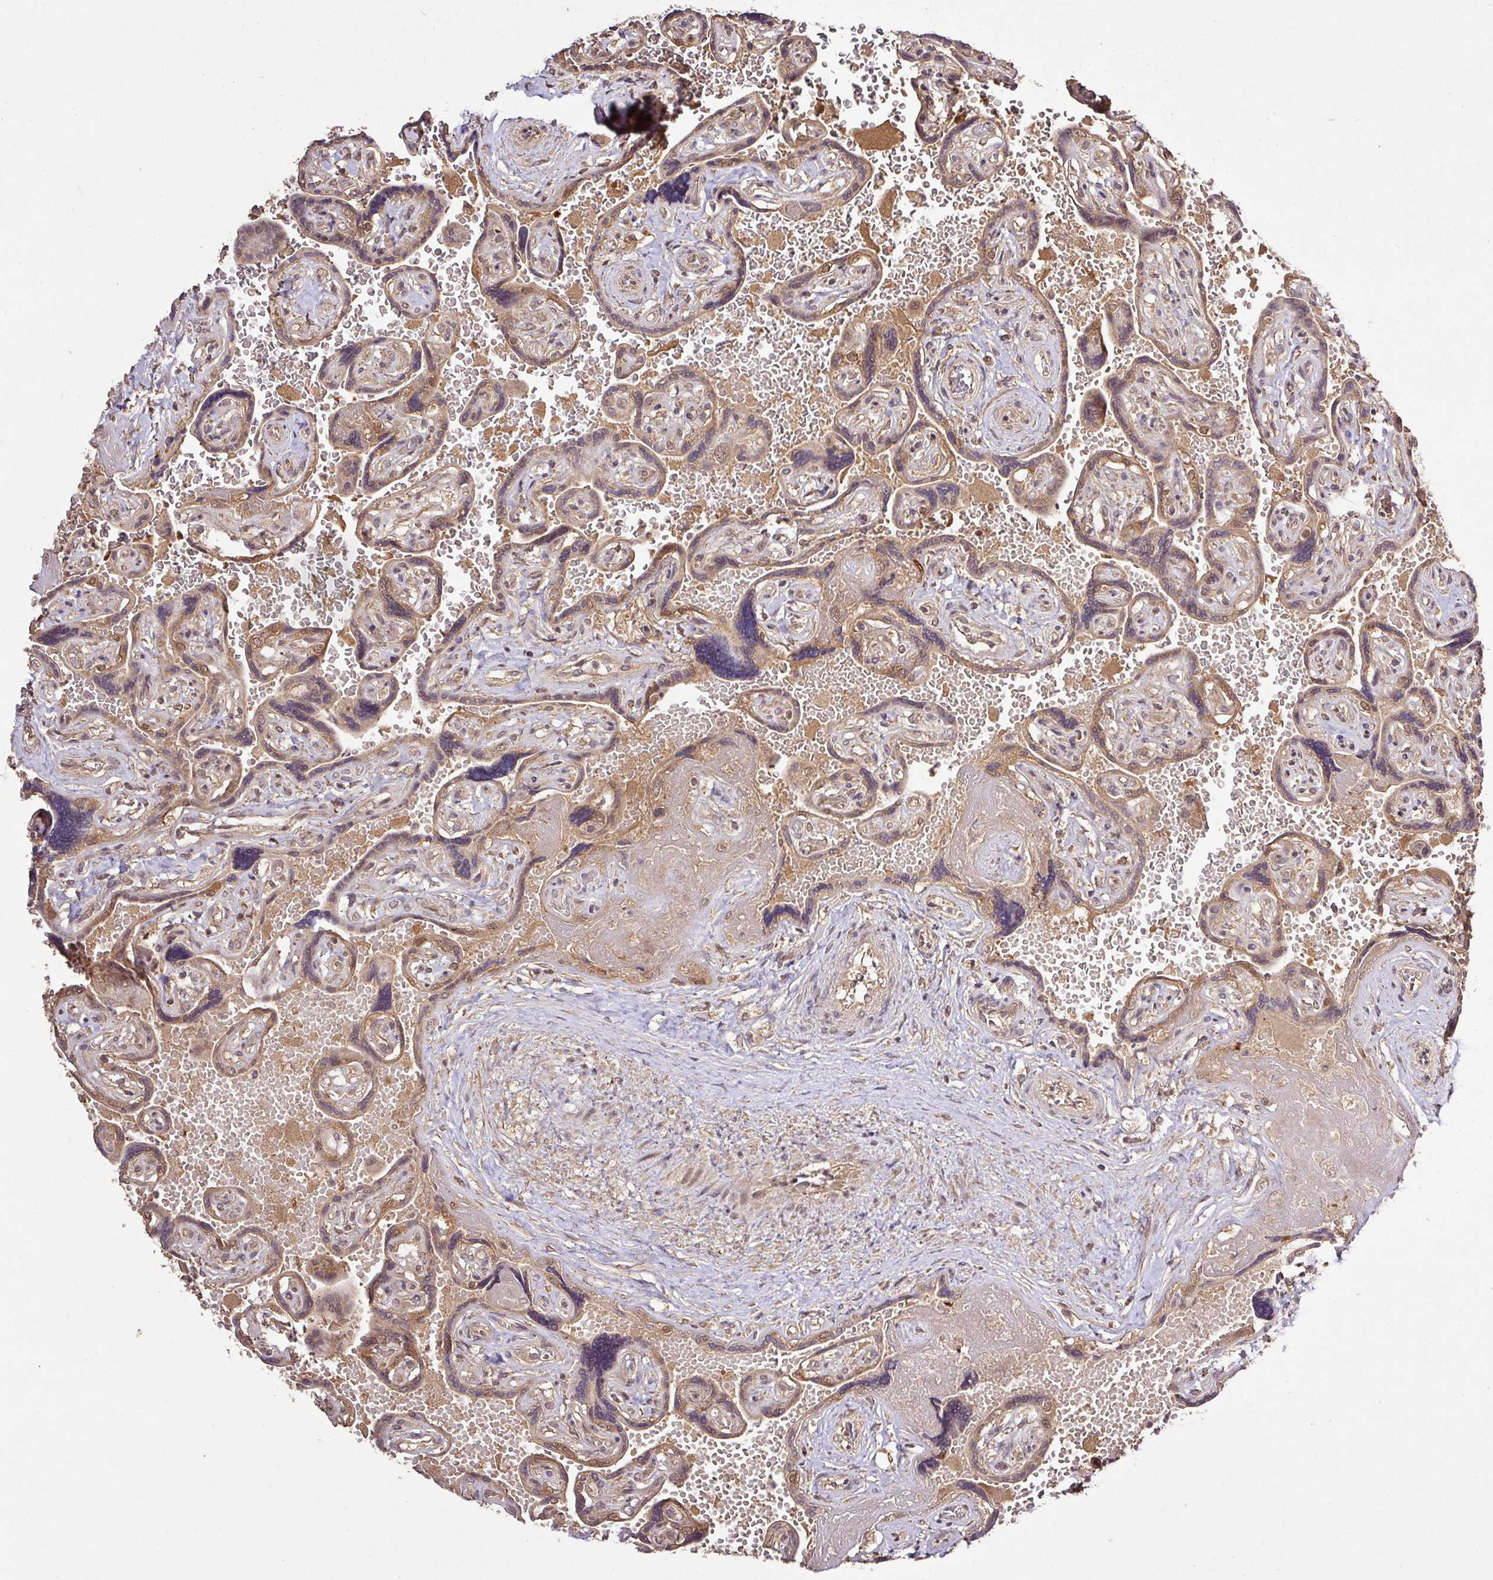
{"staining": {"intensity": "moderate", "quantity": ">75%", "location": "cytoplasmic/membranous"}, "tissue": "placenta", "cell_type": "Trophoblastic cells", "image_type": "normal", "snomed": [{"axis": "morphology", "description": "Normal tissue, NOS"}, {"axis": "topography", "description": "Placenta"}], "caption": "The image displays staining of benign placenta, revealing moderate cytoplasmic/membranous protein positivity (brown color) within trophoblastic cells. (Stains: DAB (3,3'-diaminobenzidine) in brown, nuclei in blue, Microscopy: brightfield microscopy at high magnification).", "gene": "FAIM", "patient": {"sex": "female", "age": 32}}